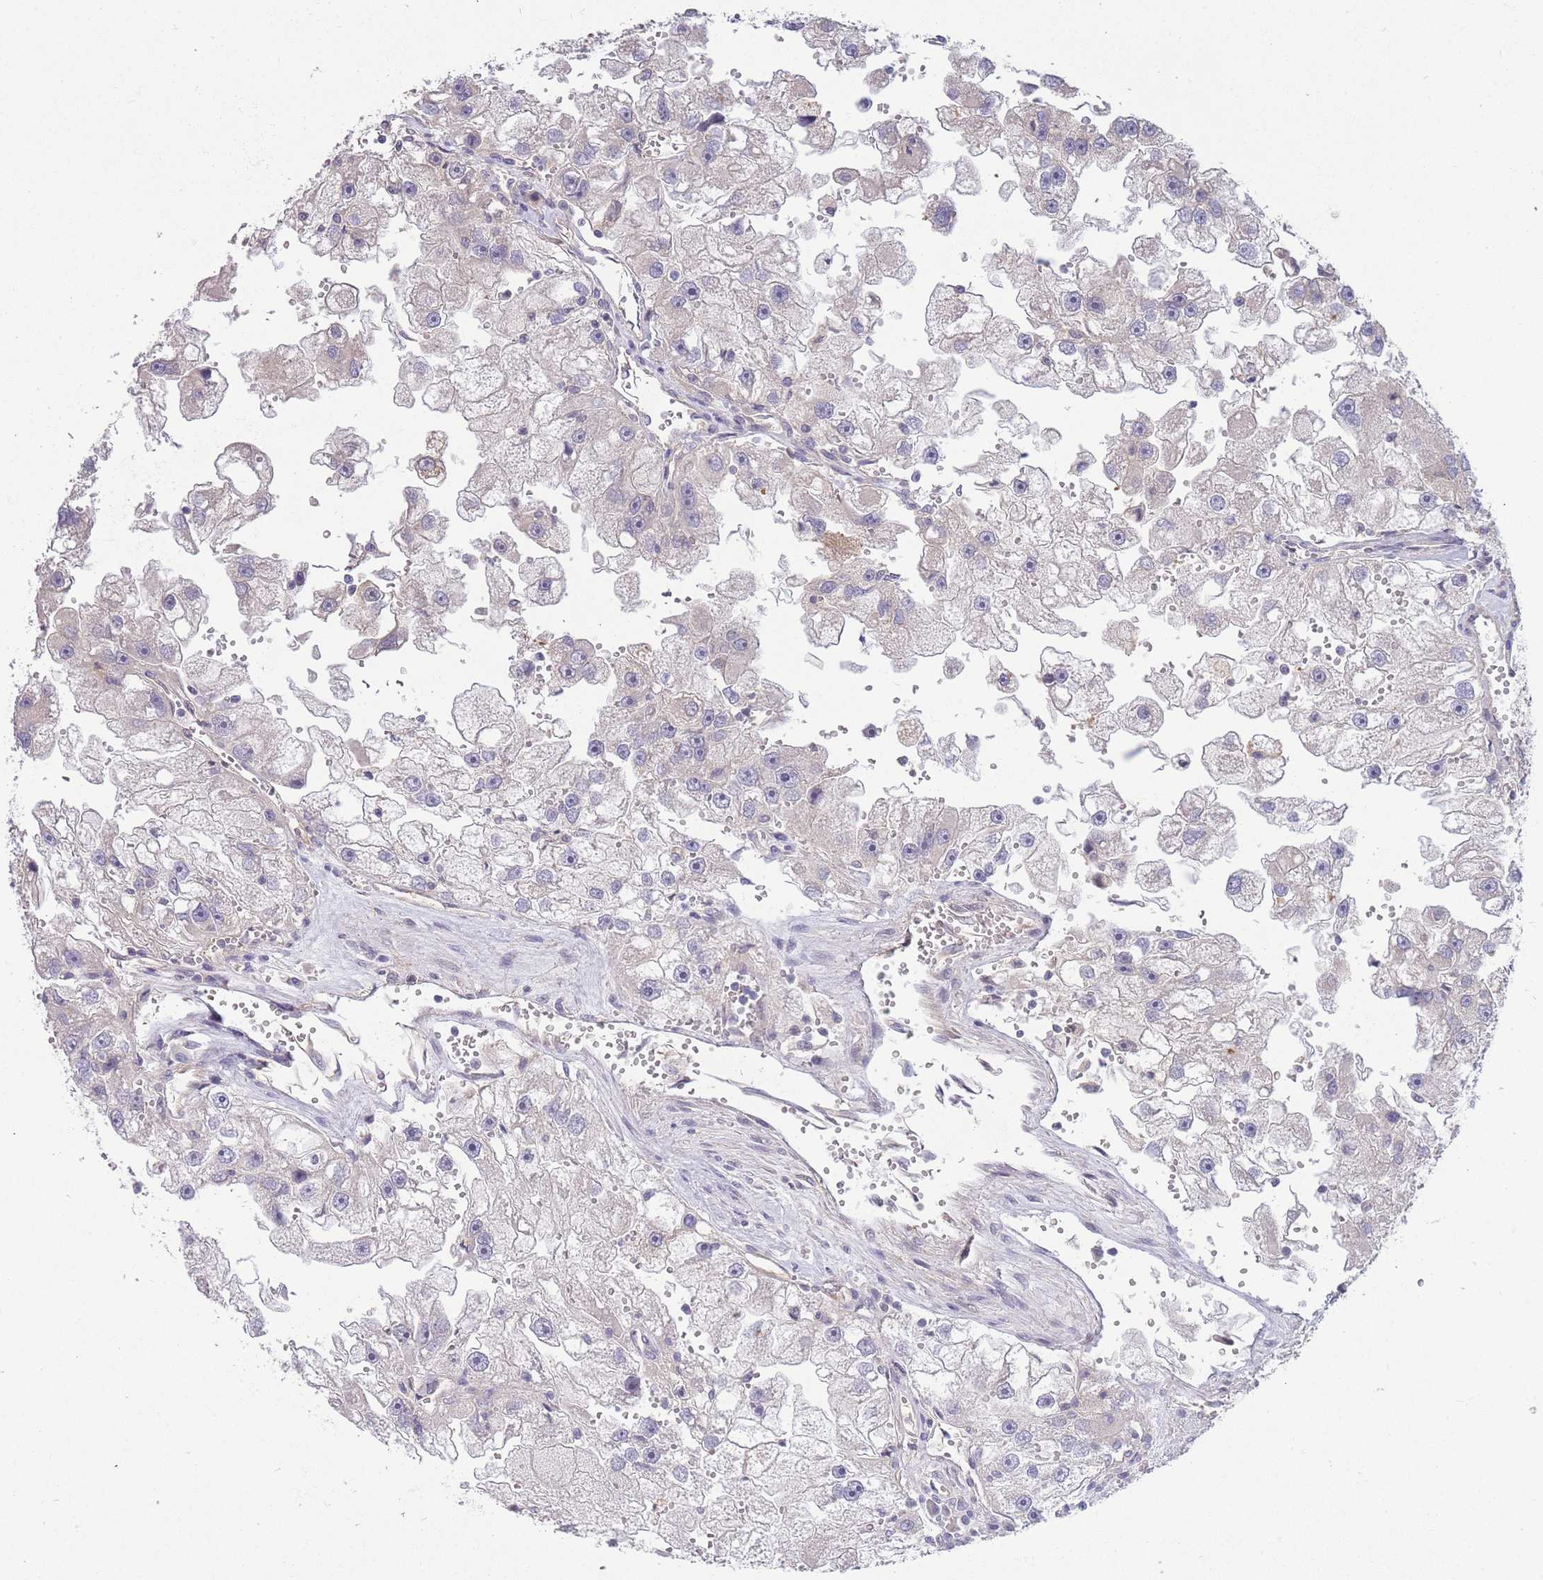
{"staining": {"intensity": "negative", "quantity": "none", "location": "none"}, "tissue": "renal cancer", "cell_type": "Tumor cells", "image_type": "cancer", "snomed": [{"axis": "morphology", "description": "Adenocarcinoma, NOS"}, {"axis": "topography", "description": "Kidney"}], "caption": "Immunohistochemistry (IHC) of human renal cancer (adenocarcinoma) demonstrates no positivity in tumor cells.", "gene": "SMC6", "patient": {"sex": "male", "age": 63}}